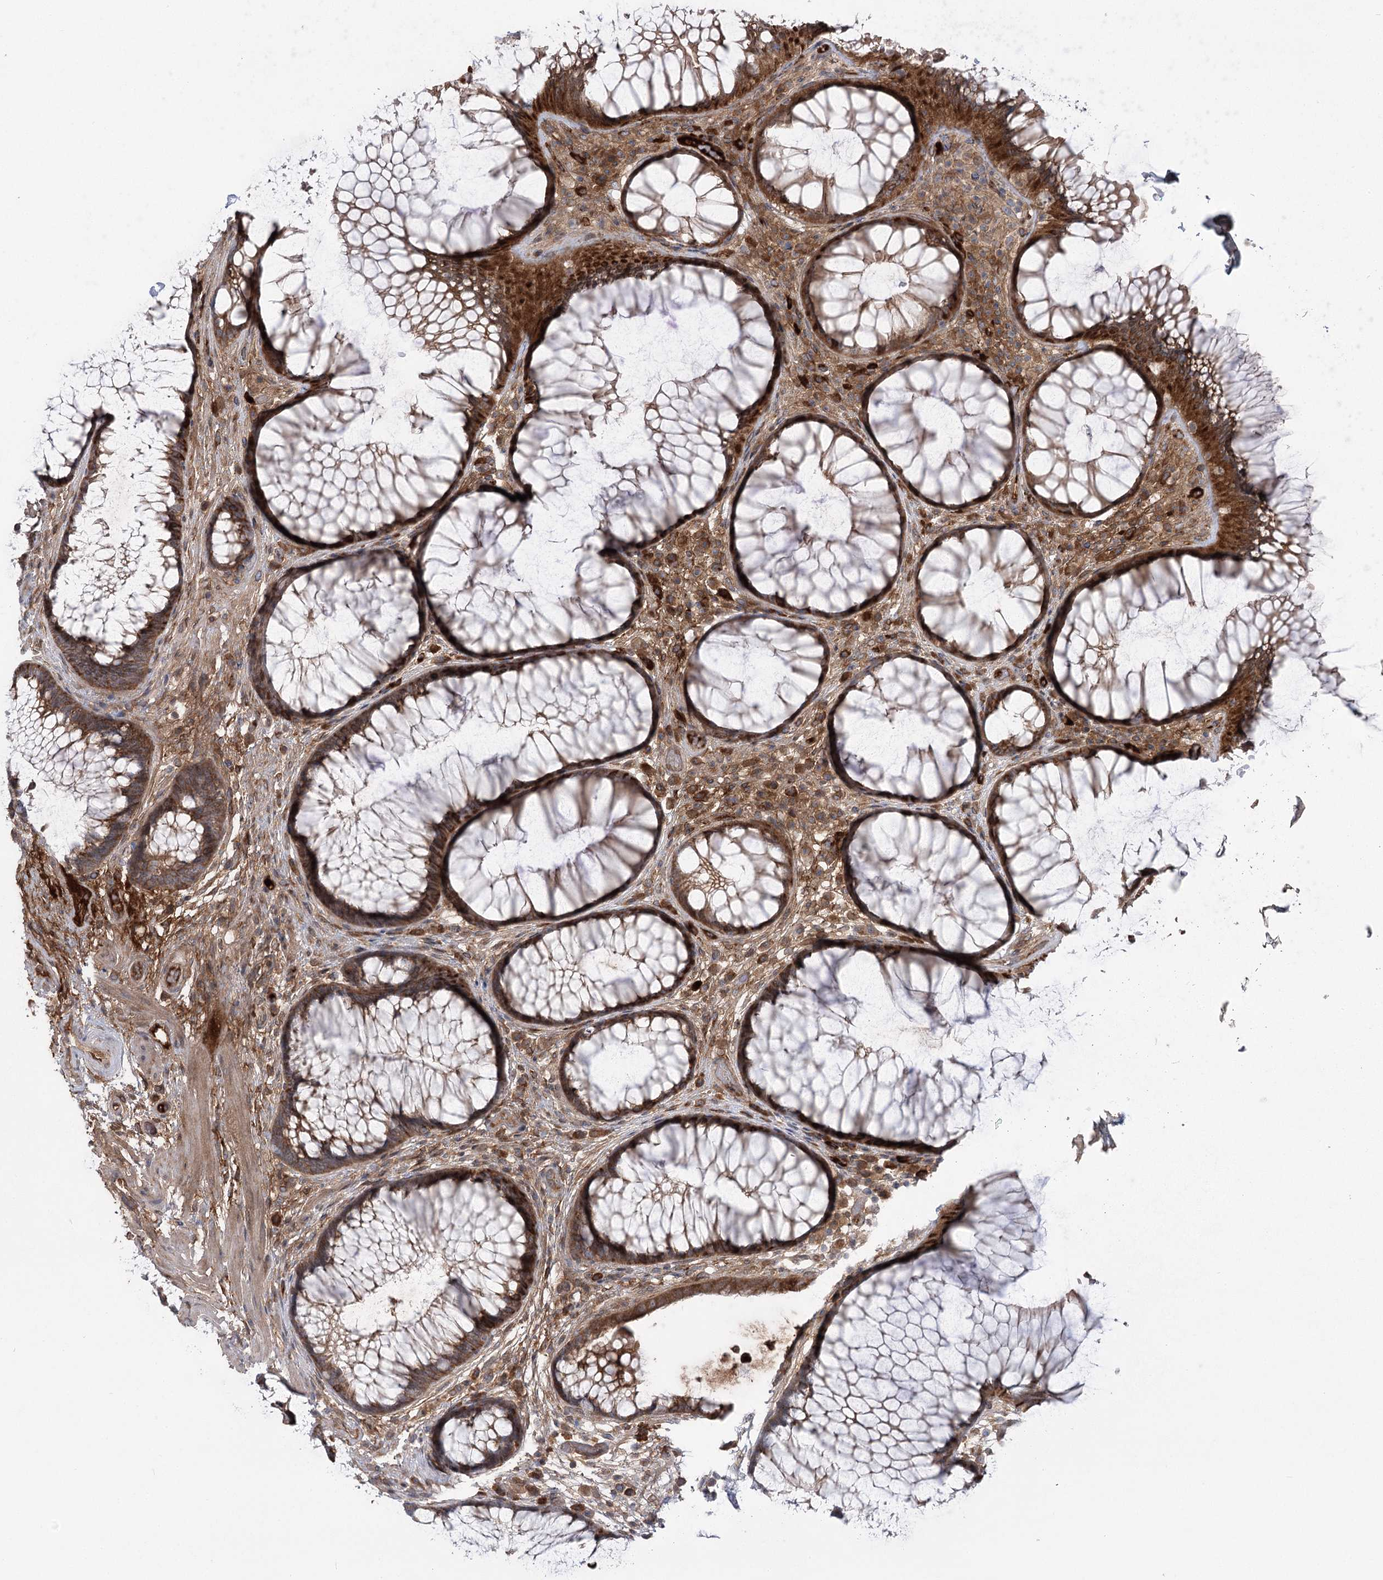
{"staining": {"intensity": "moderate", "quantity": ">75%", "location": "cytoplasmic/membranous"}, "tissue": "rectum", "cell_type": "Glandular cells", "image_type": "normal", "snomed": [{"axis": "morphology", "description": "Normal tissue, NOS"}, {"axis": "topography", "description": "Rectum"}], "caption": "Protein expression analysis of normal human rectum reveals moderate cytoplasmic/membranous expression in approximately >75% of glandular cells. The protein is shown in brown color, while the nuclei are stained blue.", "gene": "PLEKHA5", "patient": {"sex": "male", "age": 51}}